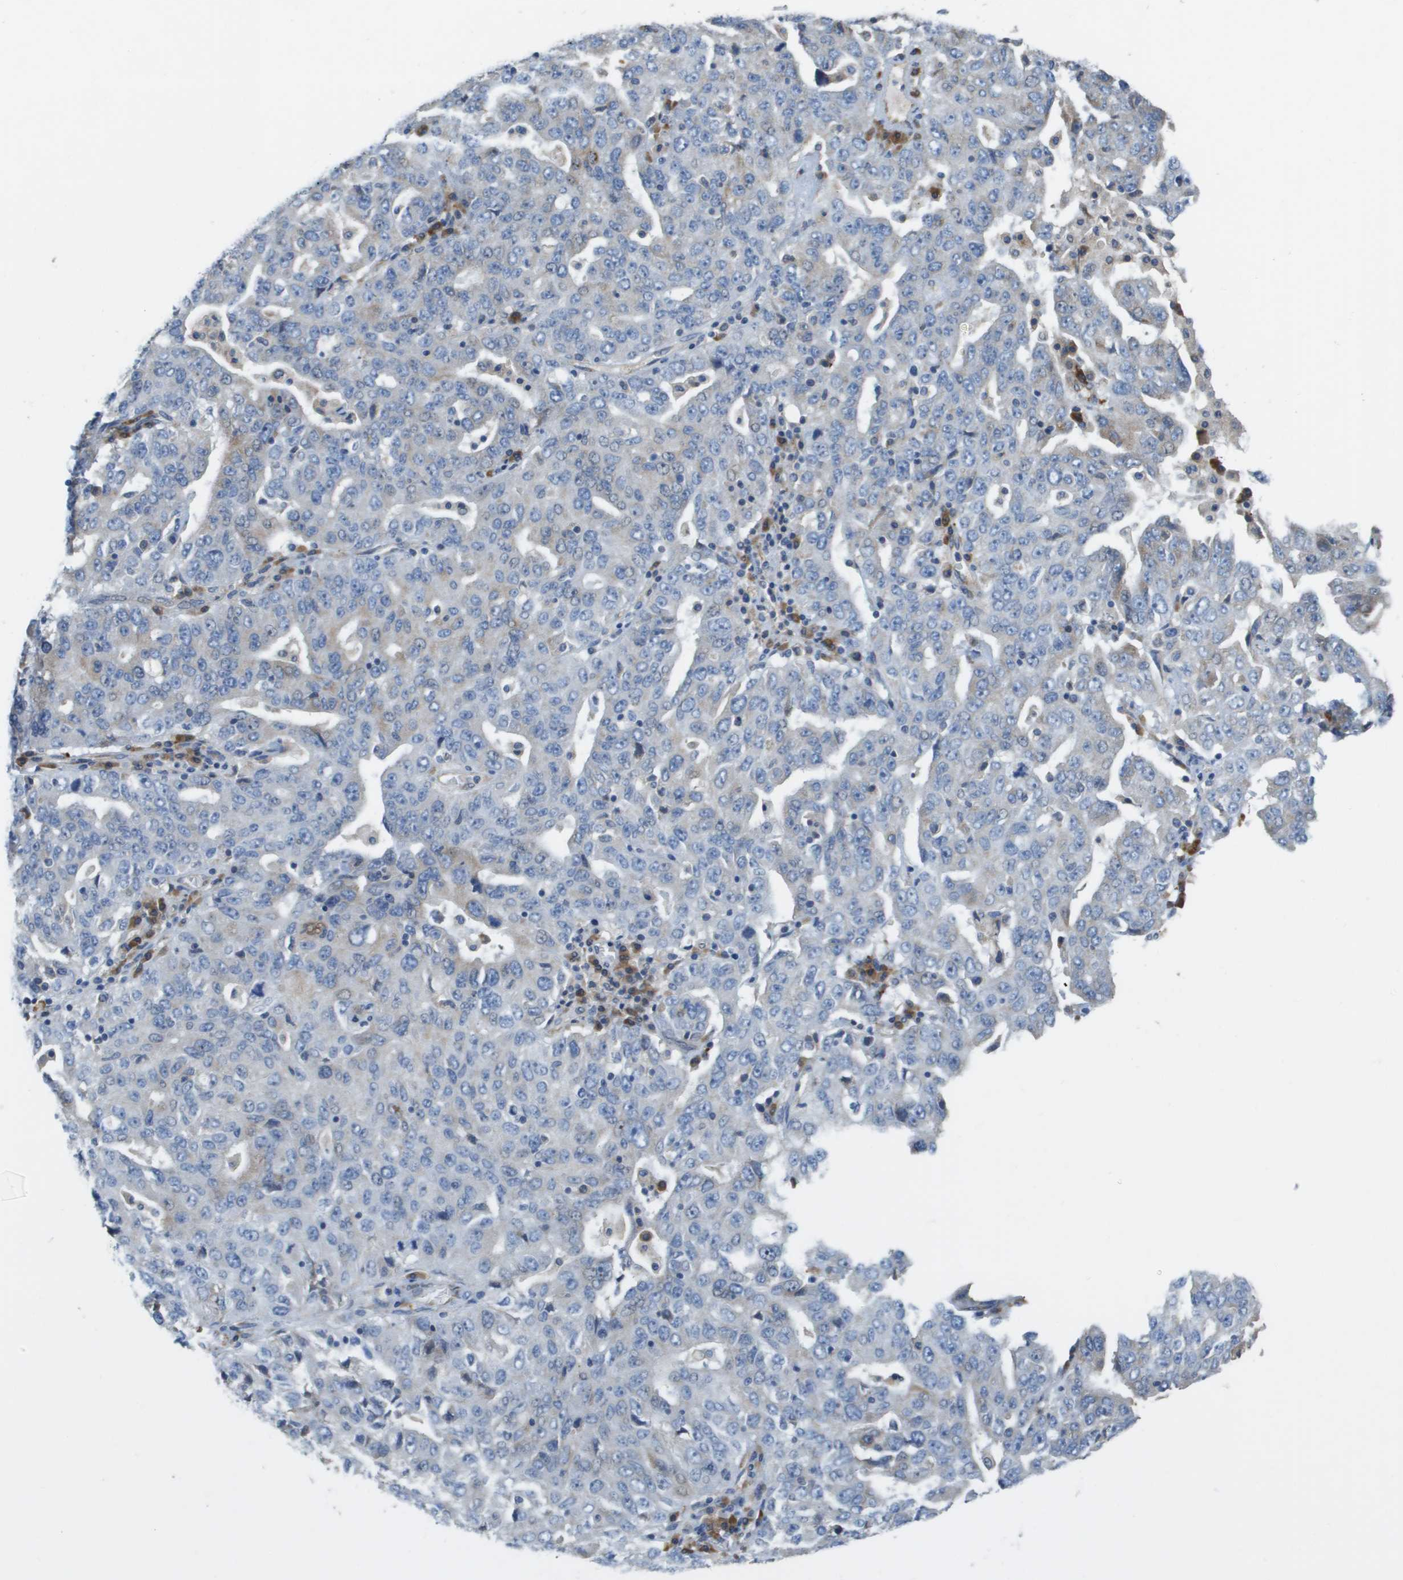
{"staining": {"intensity": "negative", "quantity": "none", "location": "none"}, "tissue": "ovarian cancer", "cell_type": "Tumor cells", "image_type": "cancer", "snomed": [{"axis": "morphology", "description": "Carcinoma, endometroid"}, {"axis": "topography", "description": "Ovary"}], "caption": "IHC of human endometroid carcinoma (ovarian) shows no staining in tumor cells.", "gene": "CASP10", "patient": {"sex": "female", "age": 62}}